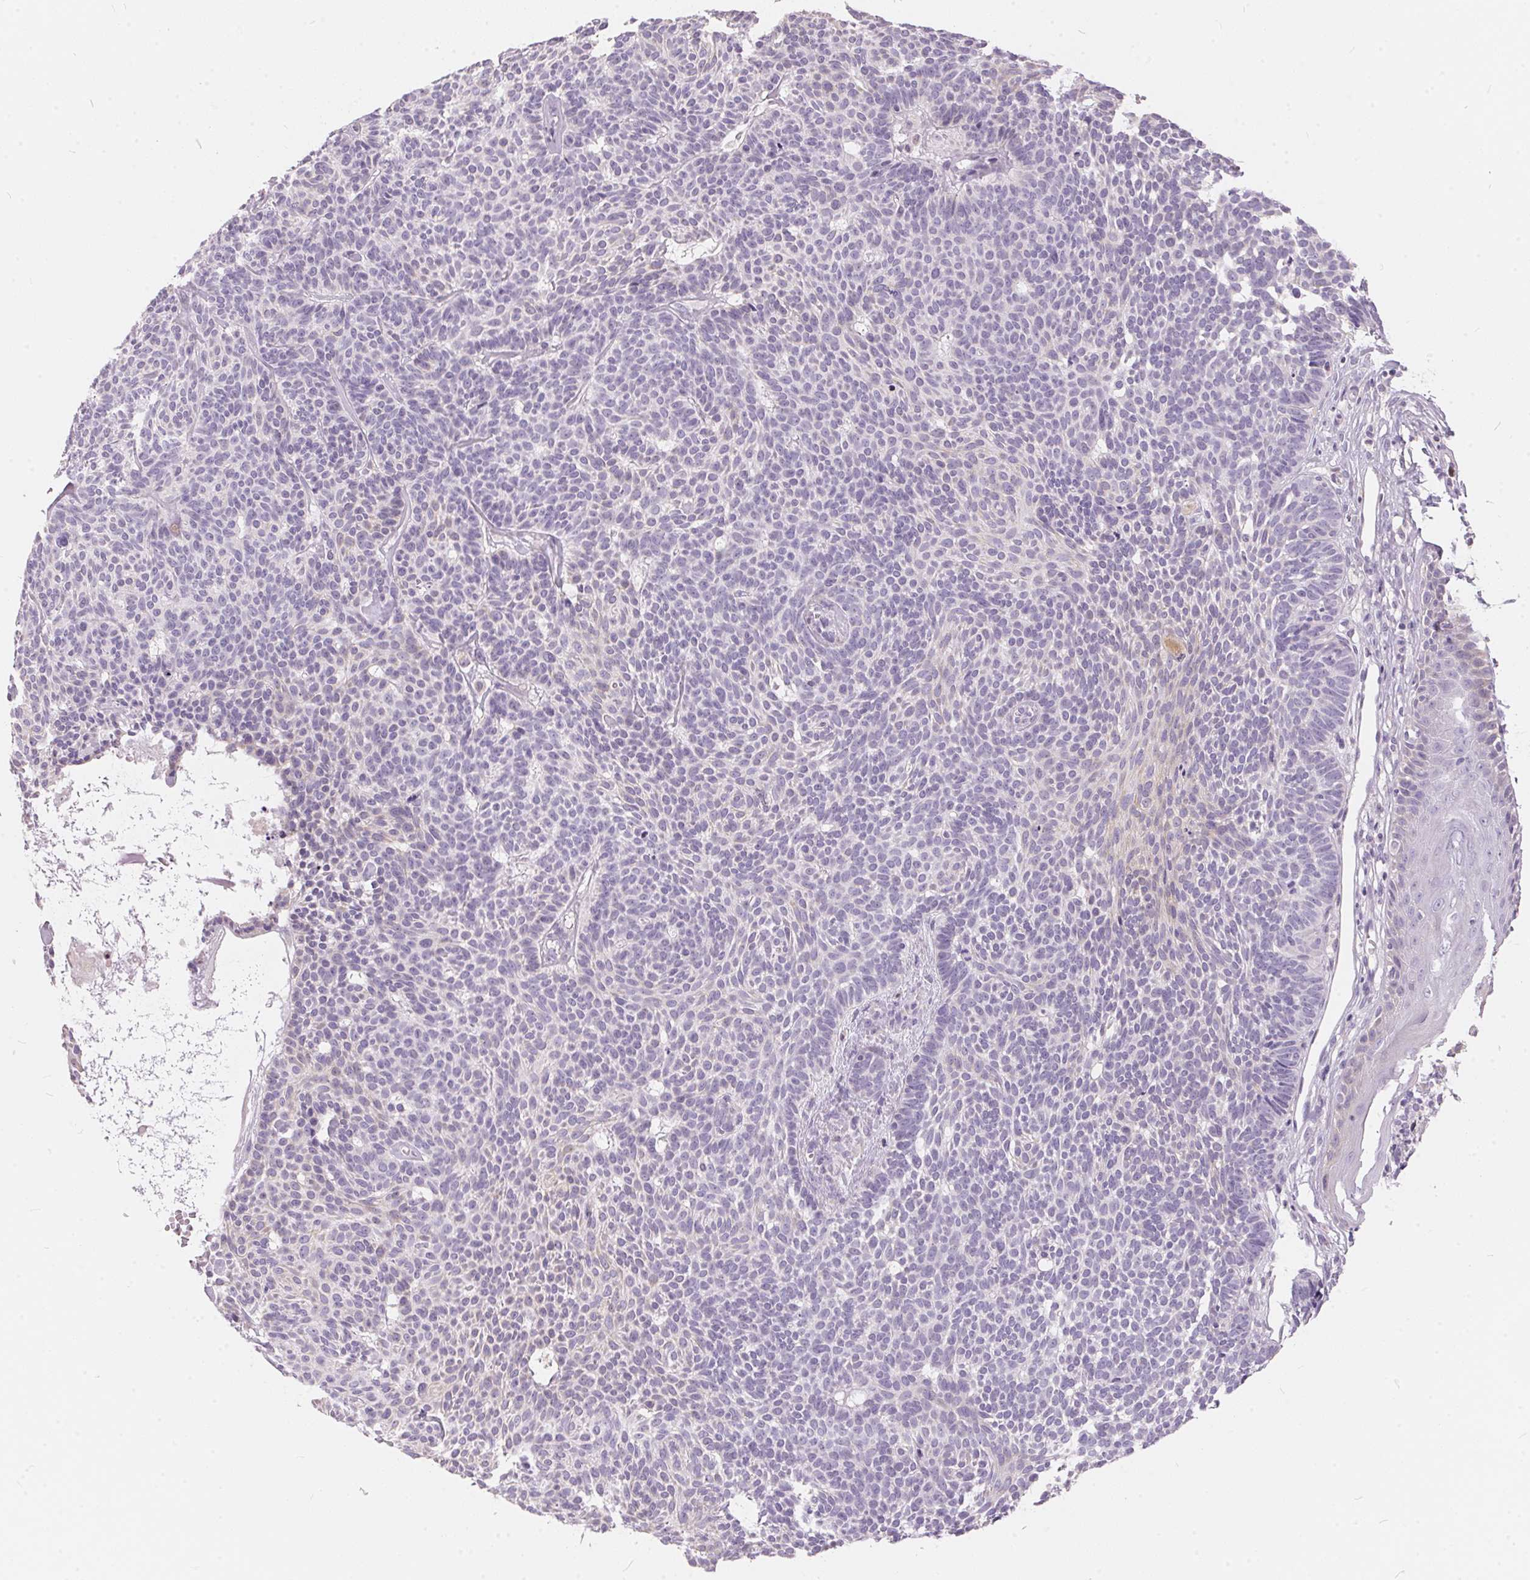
{"staining": {"intensity": "negative", "quantity": "none", "location": "none"}, "tissue": "skin cancer", "cell_type": "Tumor cells", "image_type": "cancer", "snomed": [{"axis": "morphology", "description": "Basal cell carcinoma"}, {"axis": "topography", "description": "Skin"}], "caption": "Immunohistochemistry (IHC) of human skin basal cell carcinoma shows no positivity in tumor cells.", "gene": "SERPINB1", "patient": {"sex": "female", "age": 85}}